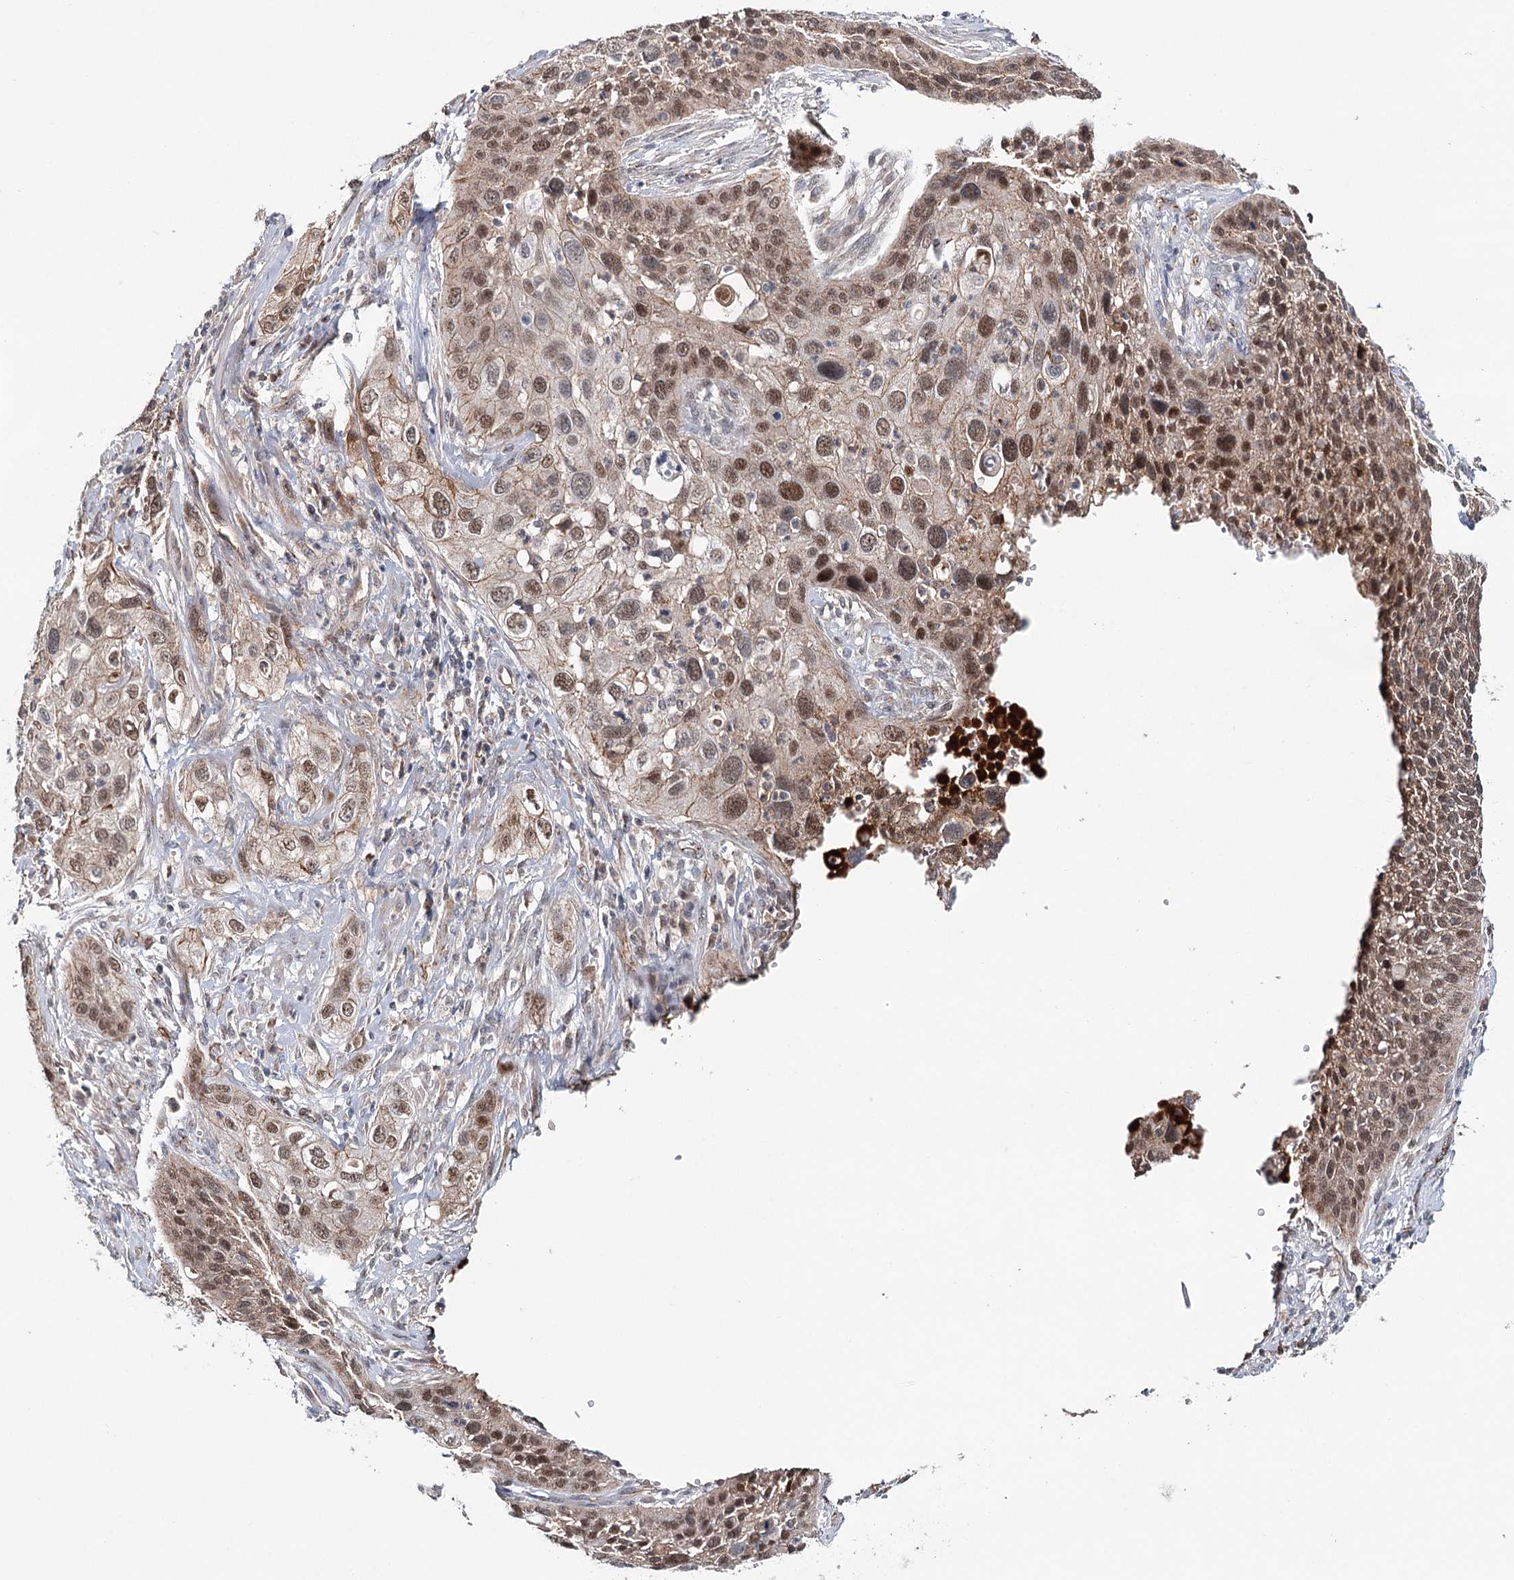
{"staining": {"intensity": "moderate", "quantity": ">75%", "location": "cytoplasmic/membranous,nuclear"}, "tissue": "cervical cancer", "cell_type": "Tumor cells", "image_type": "cancer", "snomed": [{"axis": "morphology", "description": "Squamous cell carcinoma, NOS"}, {"axis": "topography", "description": "Cervix"}], "caption": "Squamous cell carcinoma (cervical) stained for a protein shows moderate cytoplasmic/membranous and nuclear positivity in tumor cells. (brown staining indicates protein expression, while blue staining denotes nuclei).", "gene": "PKP4", "patient": {"sex": "female", "age": 34}}